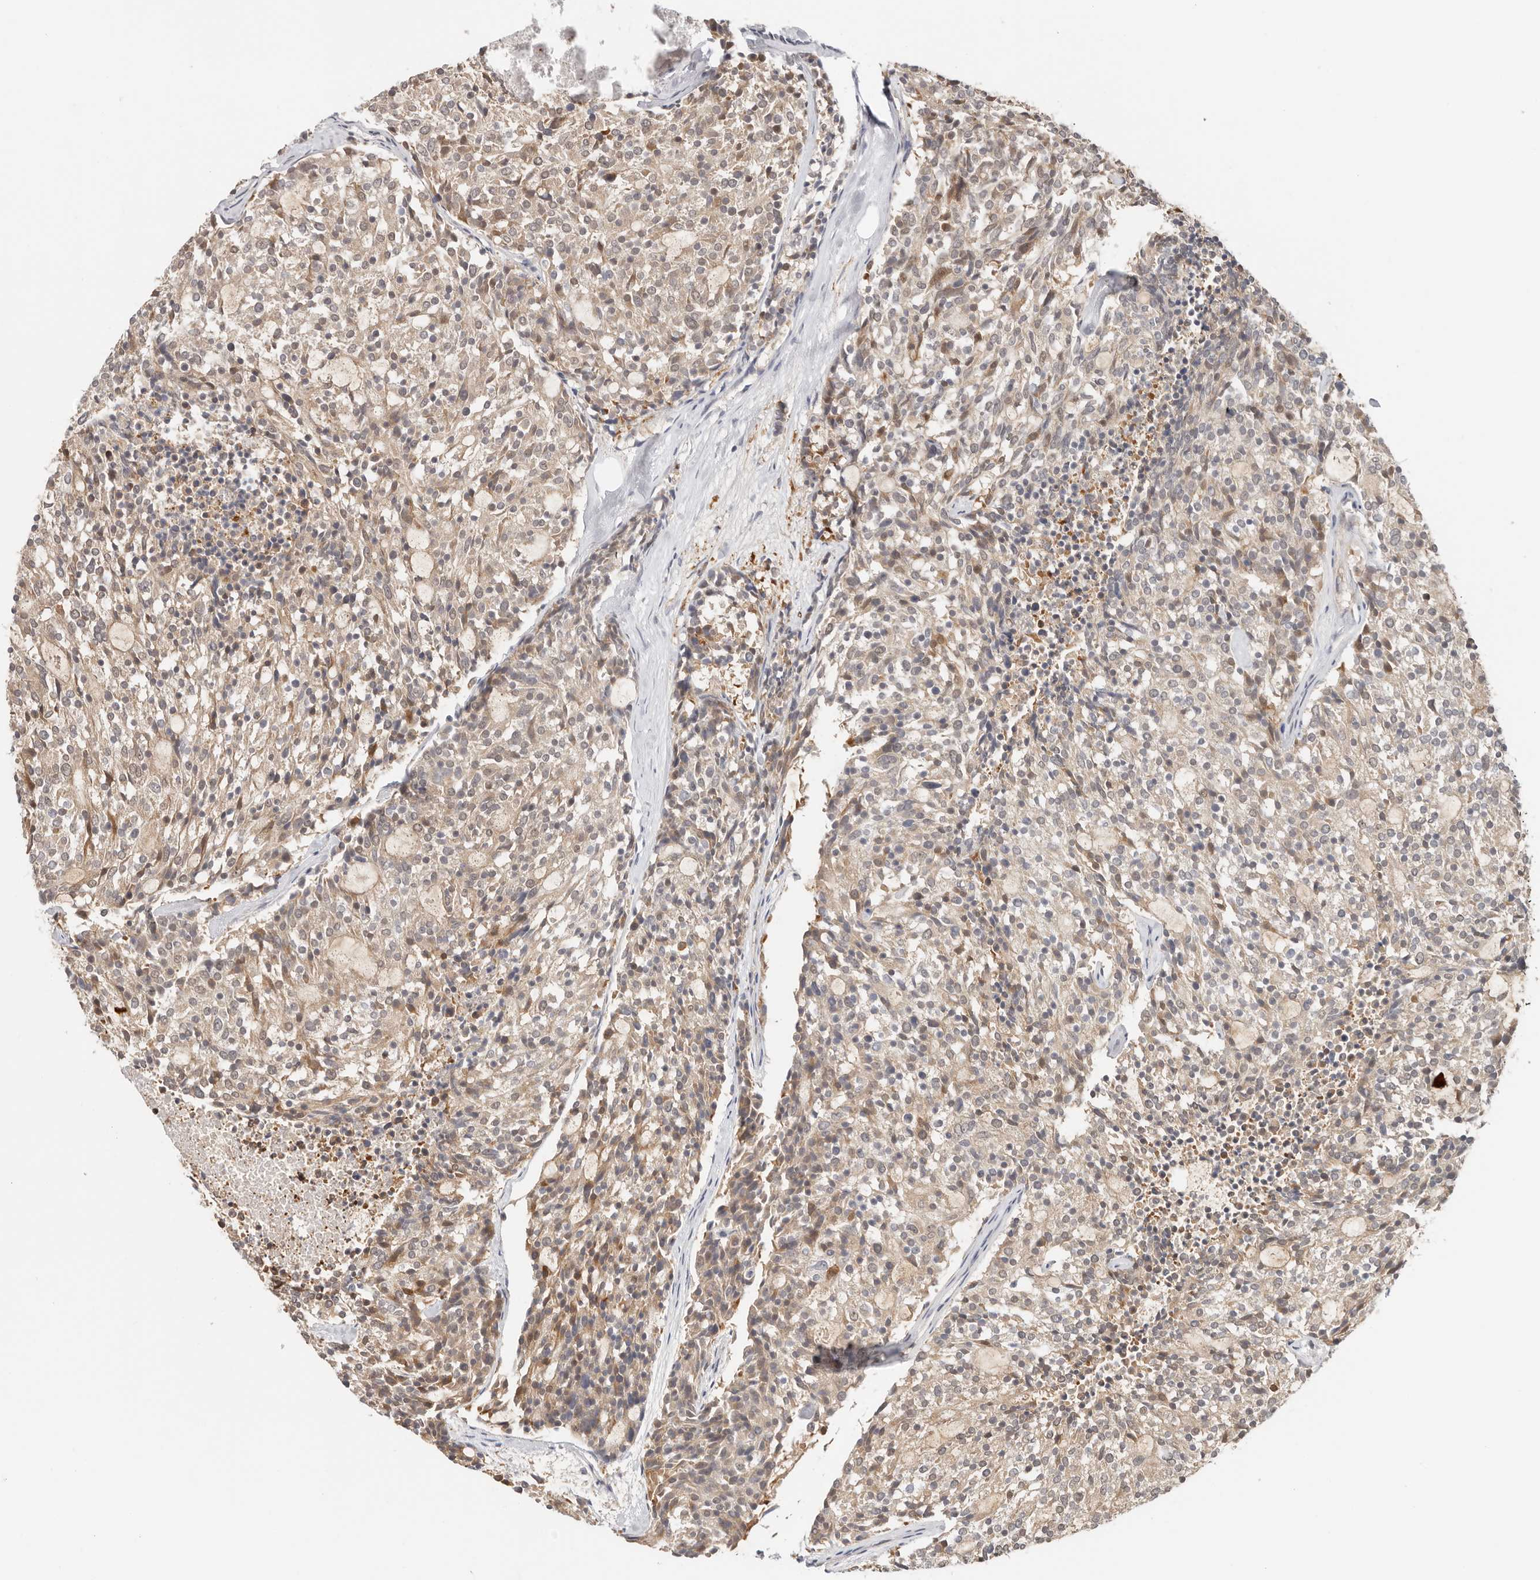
{"staining": {"intensity": "weak", "quantity": ">75%", "location": "cytoplasmic/membranous,nuclear"}, "tissue": "carcinoid", "cell_type": "Tumor cells", "image_type": "cancer", "snomed": [{"axis": "morphology", "description": "Carcinoid, malignant, NOS"}, {"axis": "topography", "description": "Pancreas"}], "caption": "Immunohistochemical staining of carcinoid demonstrates low levels of weak cytoplasmic/membranous and nuclear staining in about >75% of tumor cells. Immunohistochemistry (ihc) stains the protein of interest in brown and the nuclei are stained blue.", "gene": "LARP7", "patient": {"sex": "female", "age": 54}}